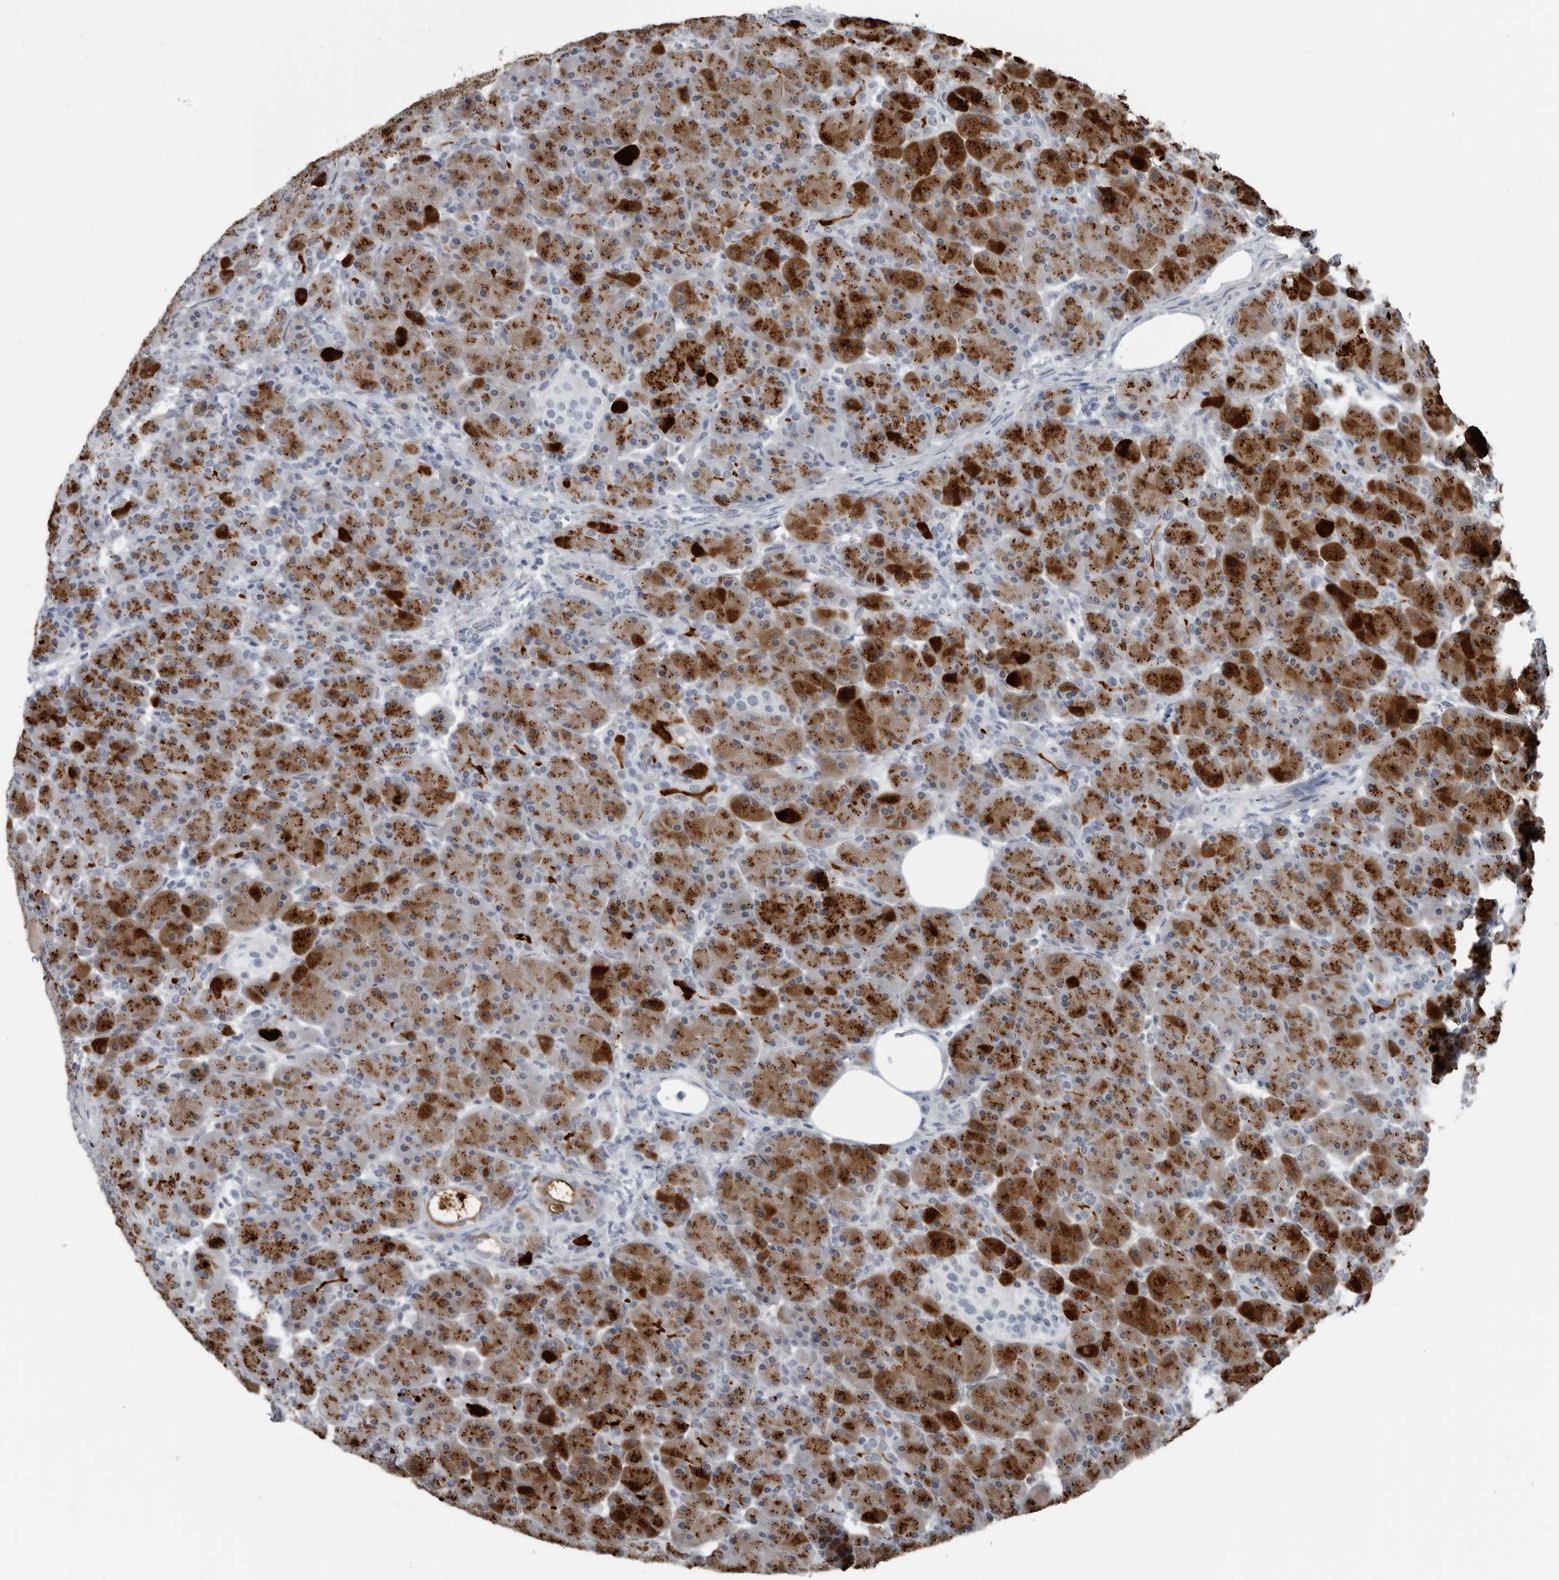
{"staining": {"intensity": "strong", "quantity": ">75%", "location": "cytoplasmic/membranous"}, "tissue": "pancreas", "cell_type": "Exocrine glandular cells", "image_type": "normal", "snomed": [{"axis": "morphology", "description": "Normal tissue, NOS"}, {"axis": "topography", "description": "Pancreas"}], "caption": "Benign pancreas was stained to show a protein in brown. There is high levels of strong cytoplasmic/membranous staining in approximately >75% of exocrine glandular cells. Using DAB (brown) and hematoxylin (blue) stains, captured at high magnification using brightfield microscopy.", "gene": "PRSS1", "patient": {"sex": "male", "age": 63}}